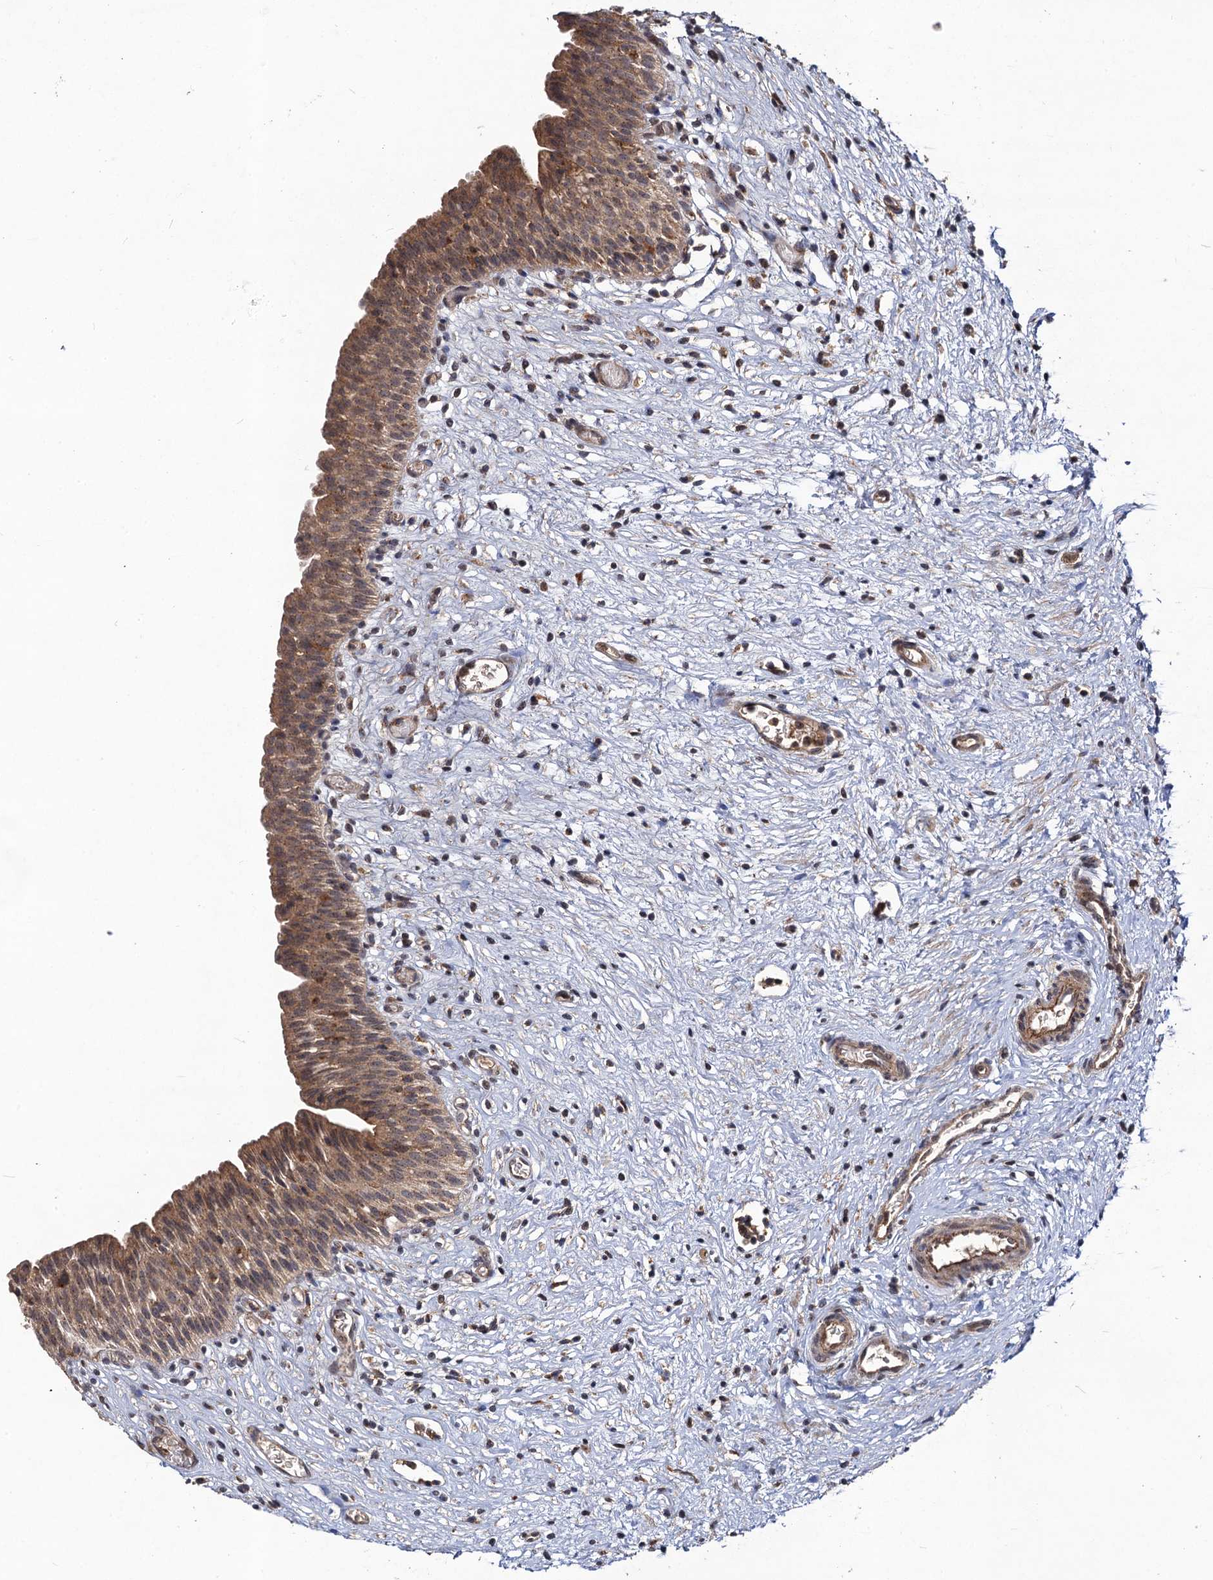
{"staining": {"intensity": "moderate", "quantity": ">75%", "location": "cytoplasmic/membranous"}, "tissue": "urinary bladder", "cell_type": "Urothelial cells", "image_type": "normal", "snomed": [{"axis": "morphology", "description": "Transitional cell carcinoma in-situ"}, {"axis": "topography", "description": "Urinary bladder"}], "caption": "About >75% of urothelial cells in benign urinary bladder exhibit moderate cytoplasmic/membranous protein positivity as visualized by brown immunohistochemical staining.", "gene": "KXD1", "patient": {"sex": "male", "age": 74}}